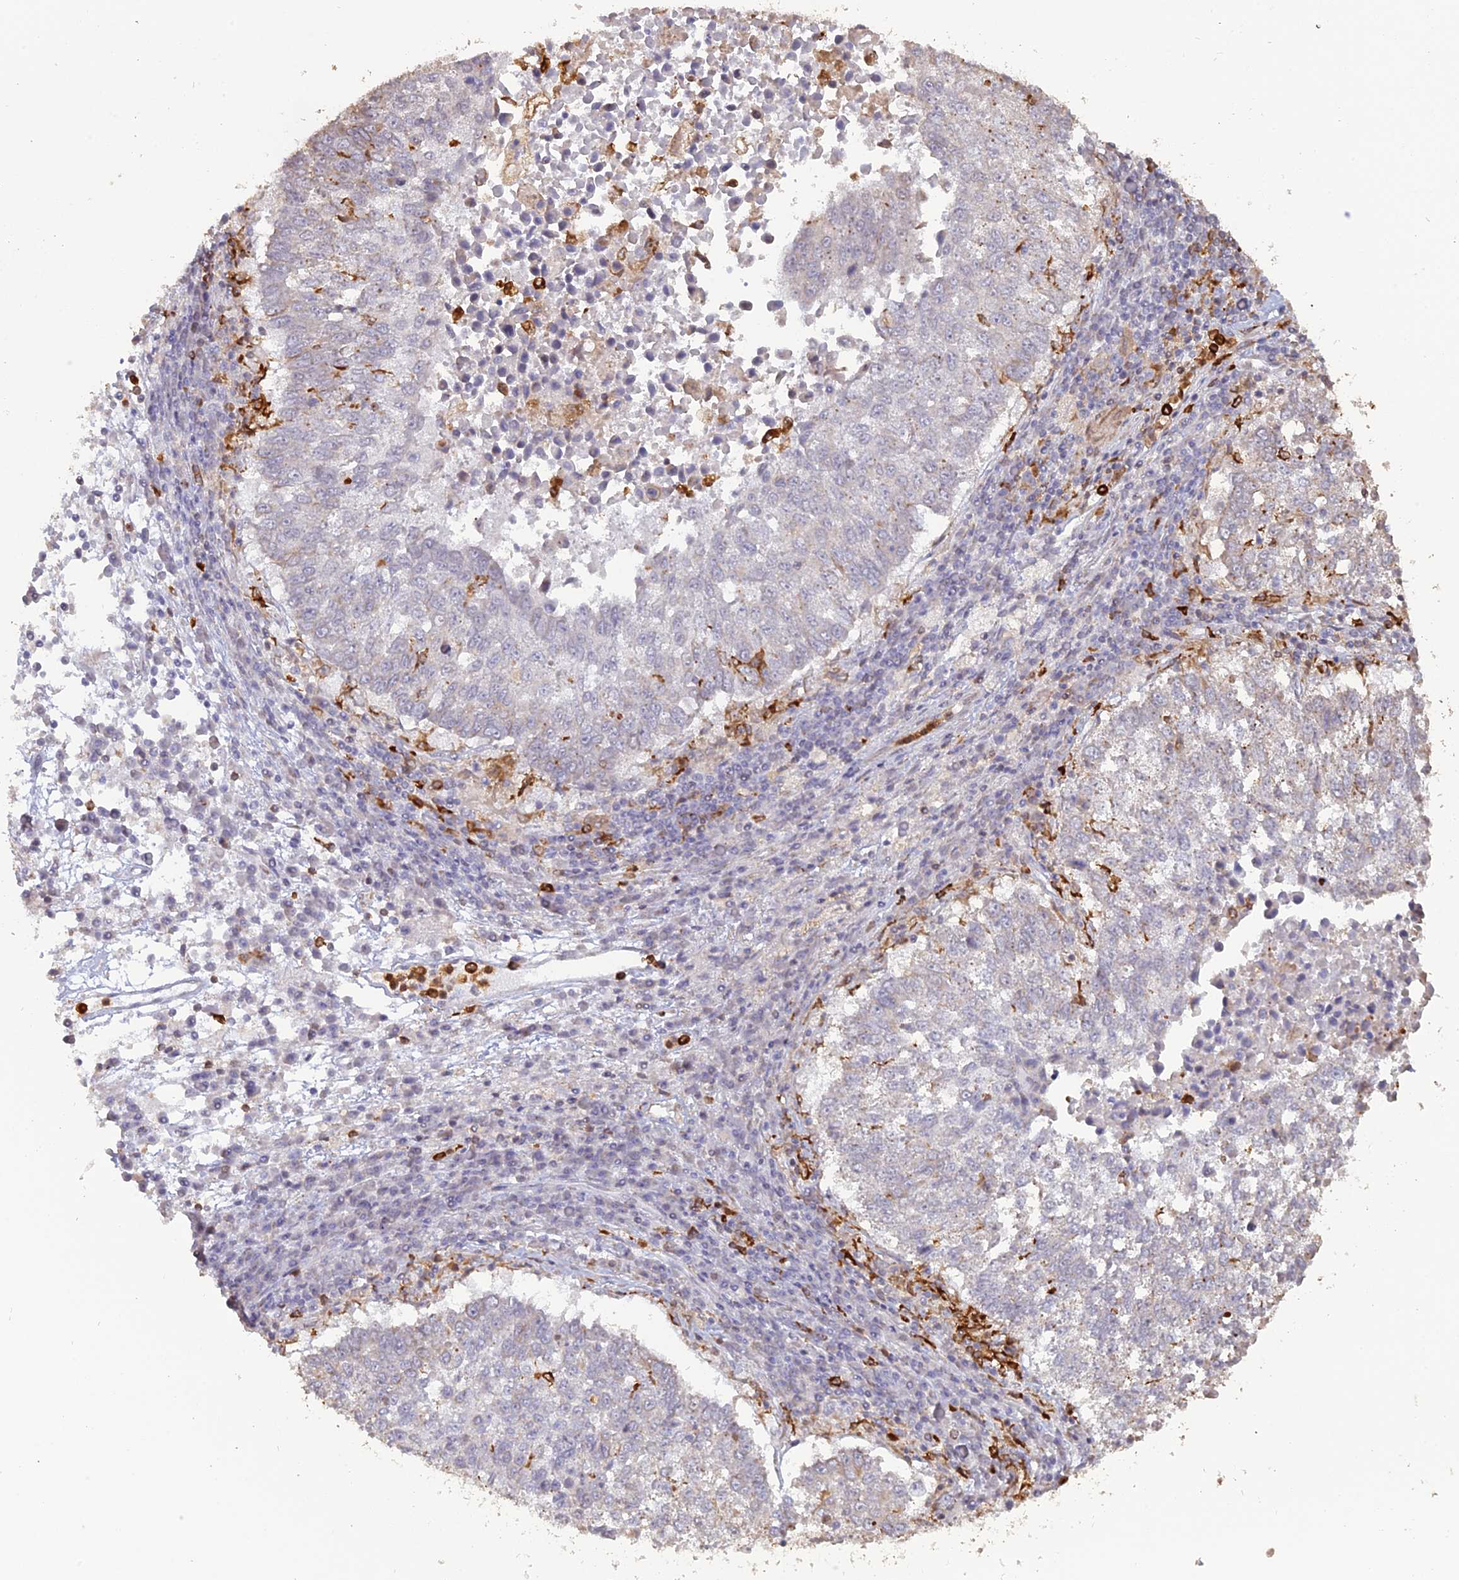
{"staining": {"intensity": "negative", "quantity": "none", "location": "none"}, "tissue": "lung cancer", "cell_type": "Tumor cells", "image_type": "cancer", "snomed": [{"axis": "morphology", "description": "Squamous cell carcinoma, NOS"}, {"axis": "topography", "description": "Lung"}], "caption": "Immunohistochemistry micrograph of neoplastic tissue: lung cancer (squamous cell carcinoma) stained with DAB (3,3'-diaminobenzidine) demonstrates no significant protein expression in tumor cells.", "gene": "APOBR", "patient": {"sex": "male", "age": 73}}